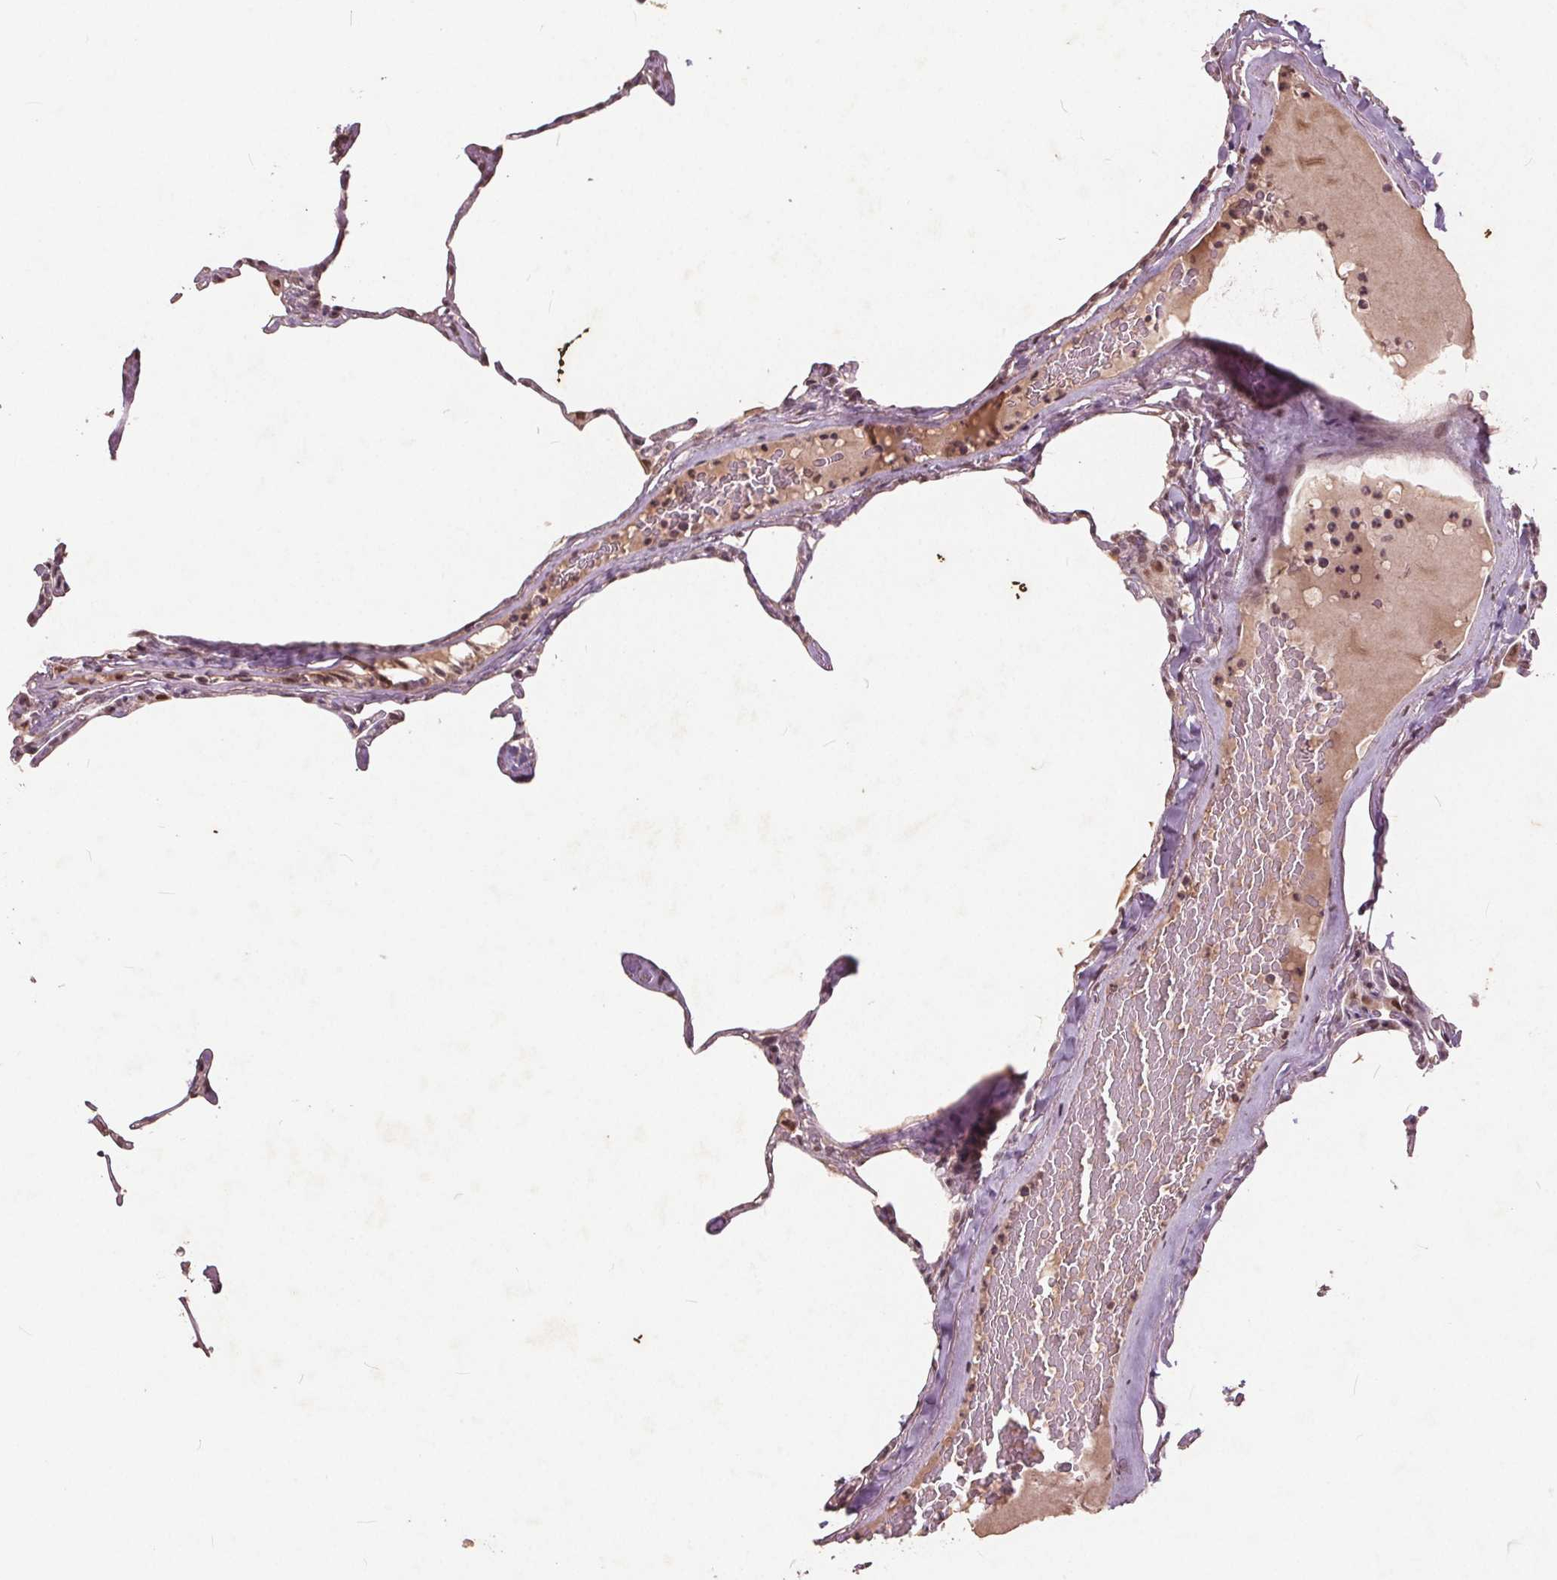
{"staining": {"intensity": "moderate", "quantity": "25%-75%", "location": "nuclear"}, "tissue": "lung", "cell_type": "Alveolar cells", "image_type": "normal", "snomed": [{"axis": "morphology", "description": "Normal tissue, NOS"}, {"axis": "topography", "description": "Lung"}], "caption": "Alveolar cells show medium levels of moderate nuclear expression in approximately 25%-75% of cells in normal lung.", "gene": "DNMT3B", "patient": {"sex": "male", "age": 65}}